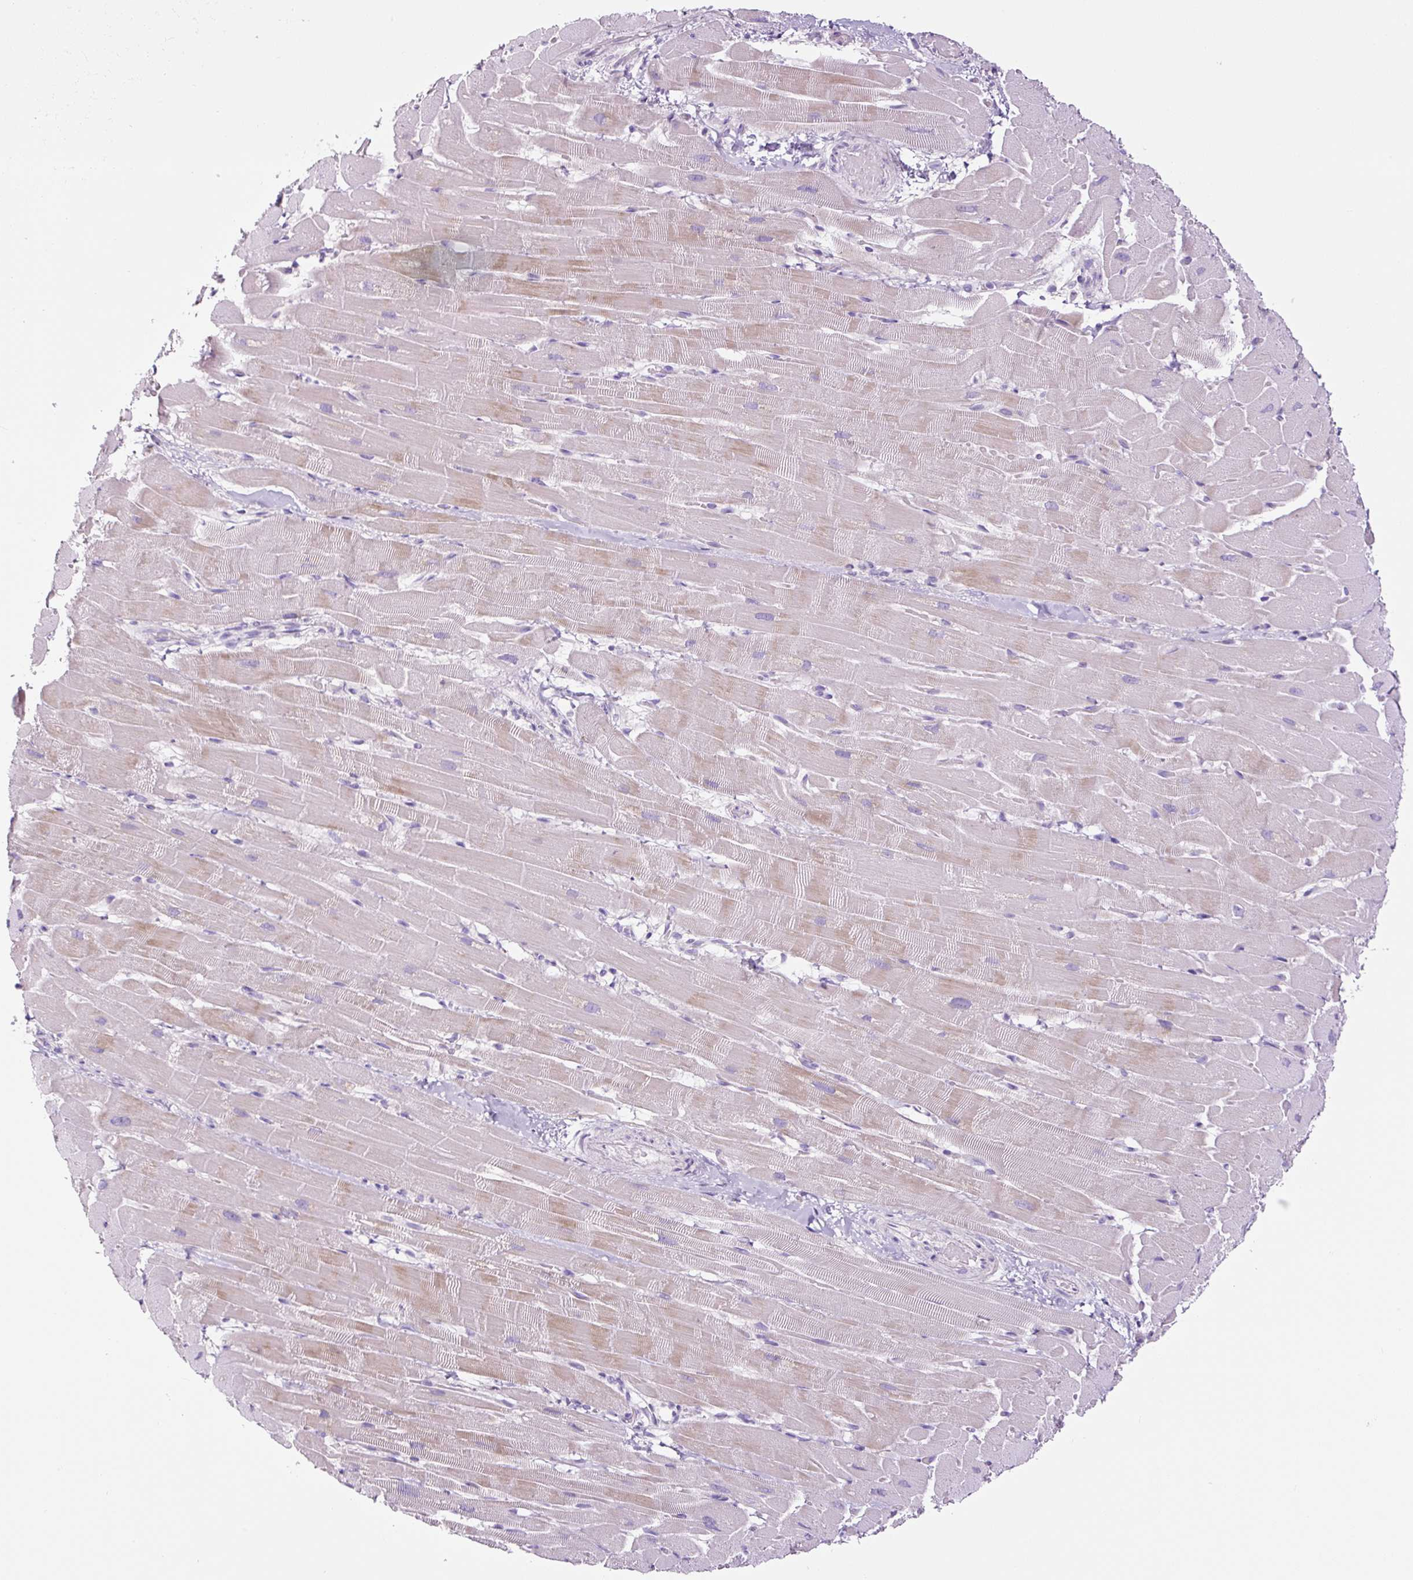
{"staining": {"intensity": "weak", "quantity": "<25%", "location": "cytoplasmic/membranous"}, "tissue": "heart muscle", "cell_type": "Cardiomyocytes", "image_type": "normal", "snomed": [{"axis": "morphology", "description": "Normal tissue, NOS"}, {"axis": "topography", "description": "Heart"}], "caption": "This is a image of IHC staining of normal heart muscle, which shows no positivity in cardiomyocytes. (DAB immunohistochemistry, high magnification).", "gene": "RNF212B", "patient": {"sex": "male", "age": 37}}